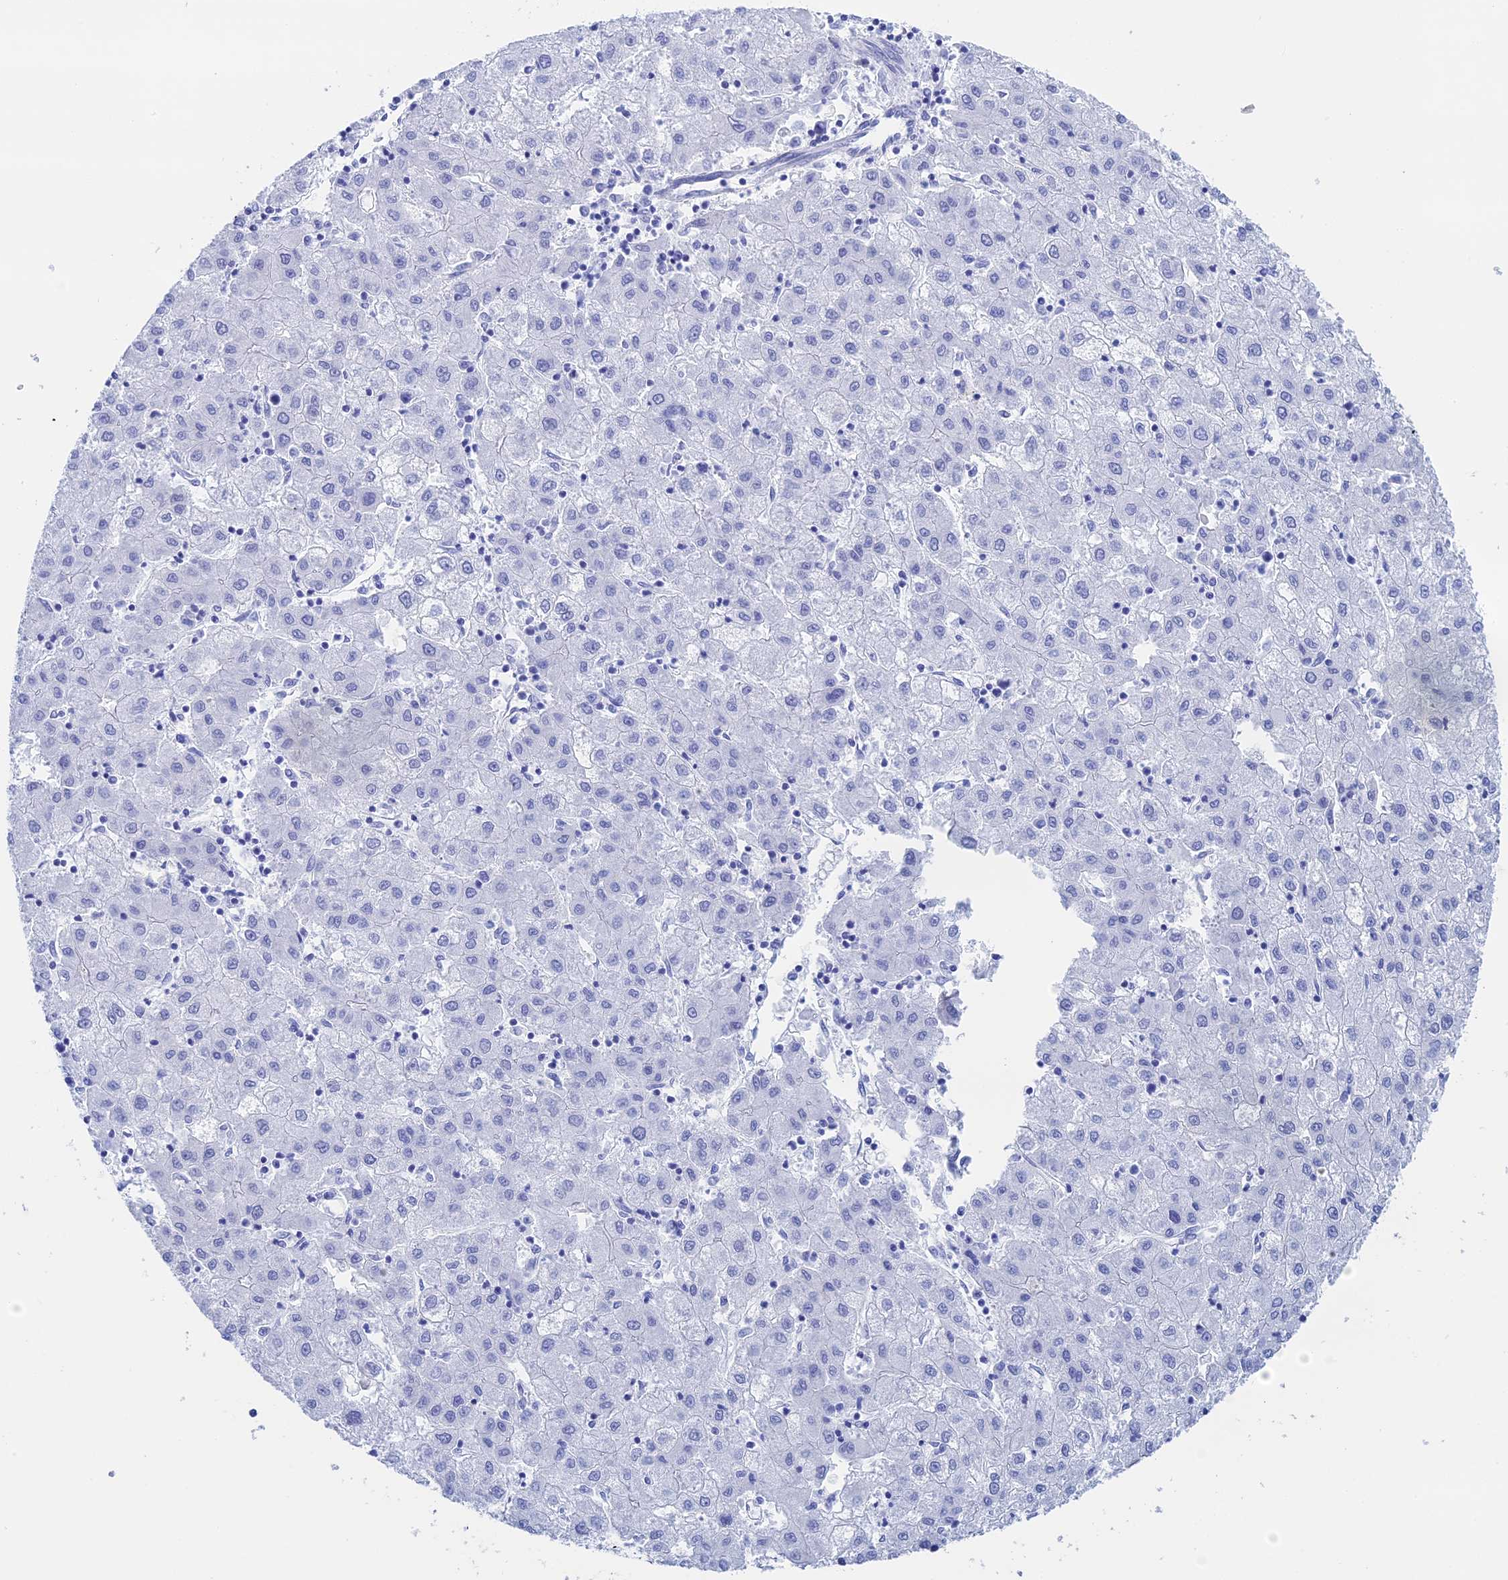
{"staining": {"intensity": "negative", "quantity": "none", "location": "none"}, "tissue": "liver cancer", "cell_type": "Tumor cells", "image_type": "cancer", "snomed": [{"axis": "morphology", "description": "Carcinoma, Hepatocellular, NOS"}, {"axis": "topography", "description": "Liver"}], "caption": "Immunohistochemical staining of liver cancer demonstrates no significant positivity in tumor cells.", "gene": "TEX101", "patient": {"sex": "male", "age": 72}}